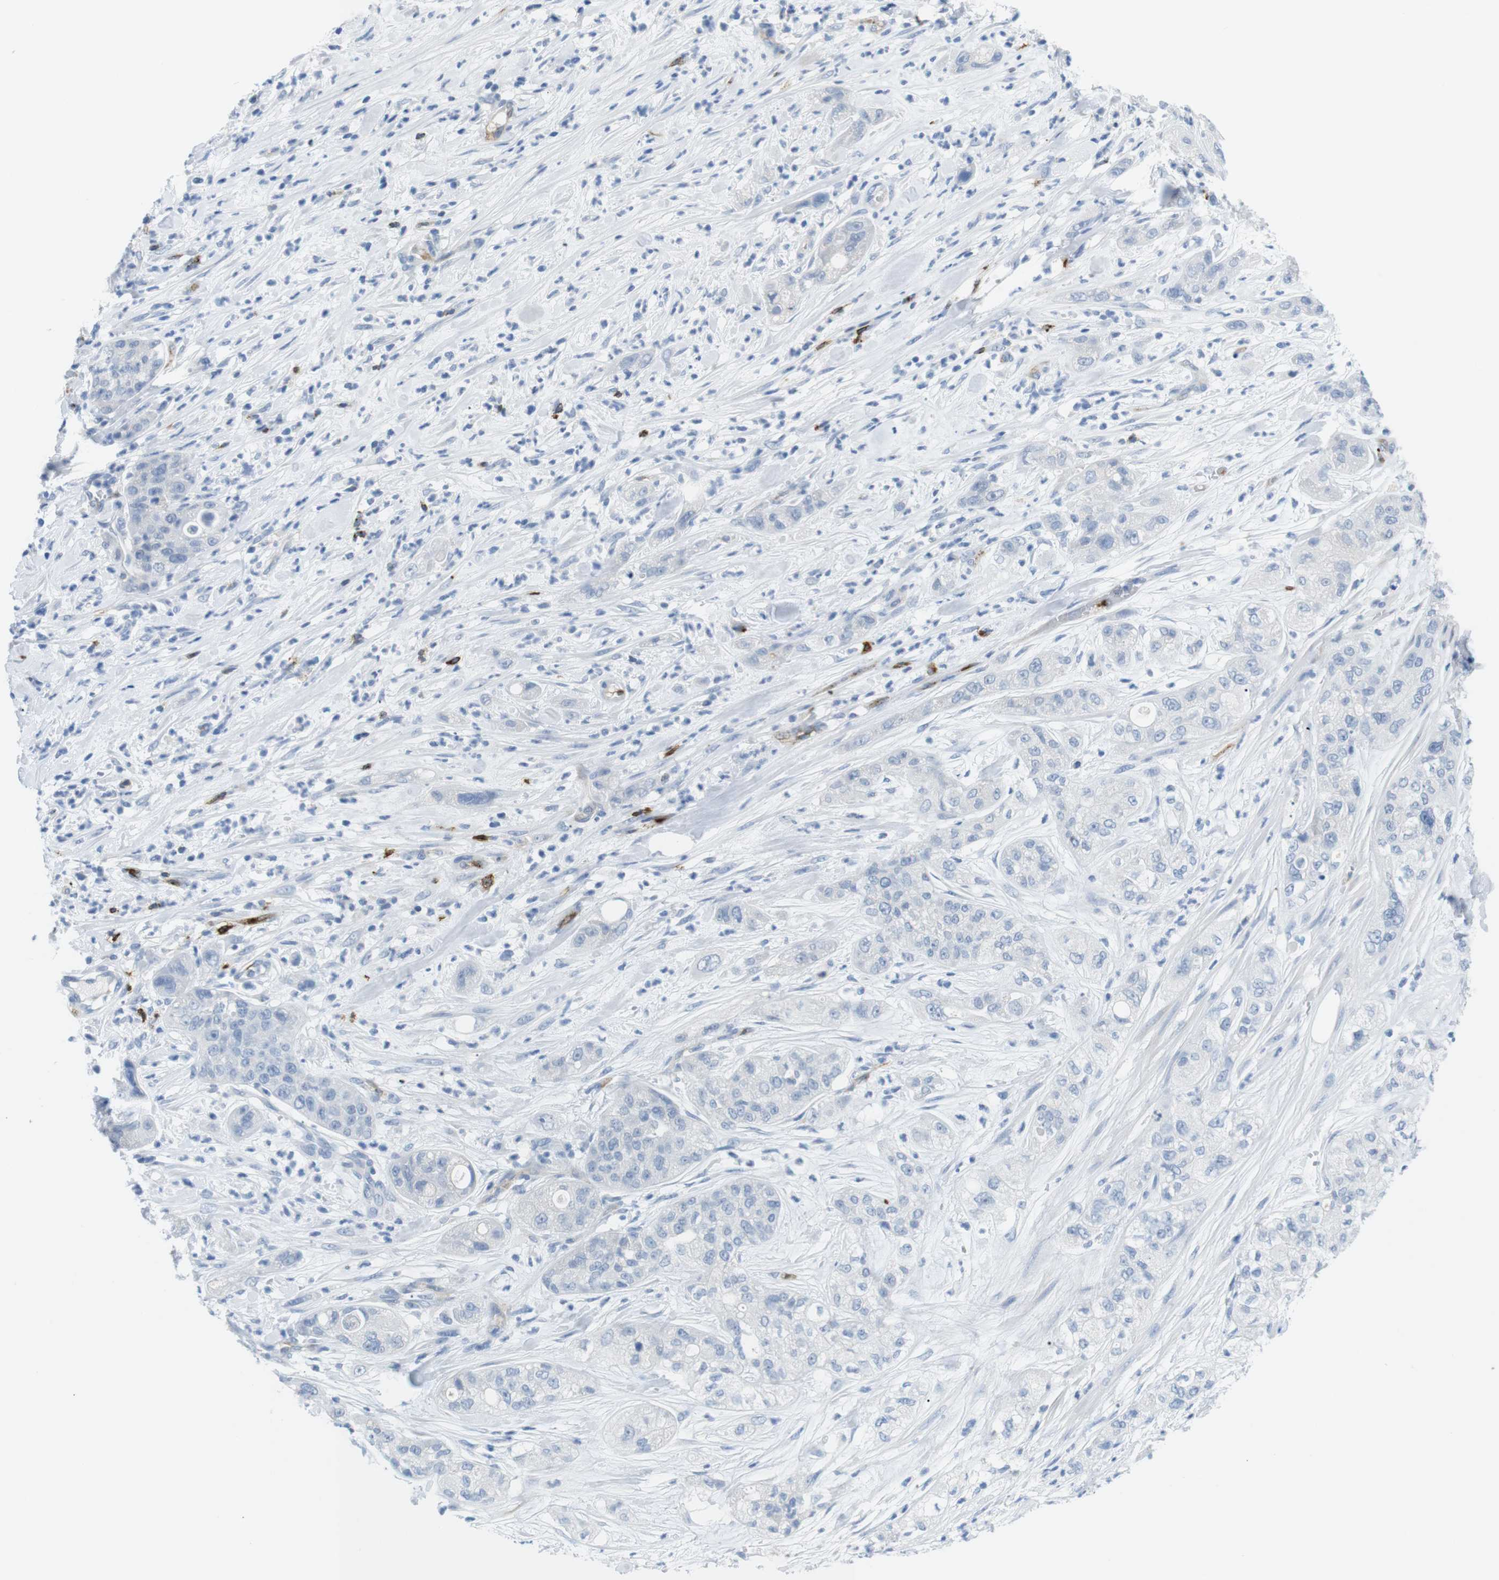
{"staining": {"intensity": "negative", "quantity": "none", "location": "none"}, "tissue": "pancreatic cancer", "cell_type": "Tumor cells", "image_type": "cancer", "snomed": [{"axis": "morphology", "description": "Adenocarcinoma, NOS"}, {"axis": "topography", "description": "Pancreas"}], "caption": "IHC of adenocarcinoma (pancreatic) exhibits no positivity in tumor cells. (DAB (3,3'-diaminobenzidine) immunohistochemistry (IHC) visualized using brightfield microscopy, high magnification).", "gene": "TNFRSF4", "patient": {"sex": "female", "age": 78}}